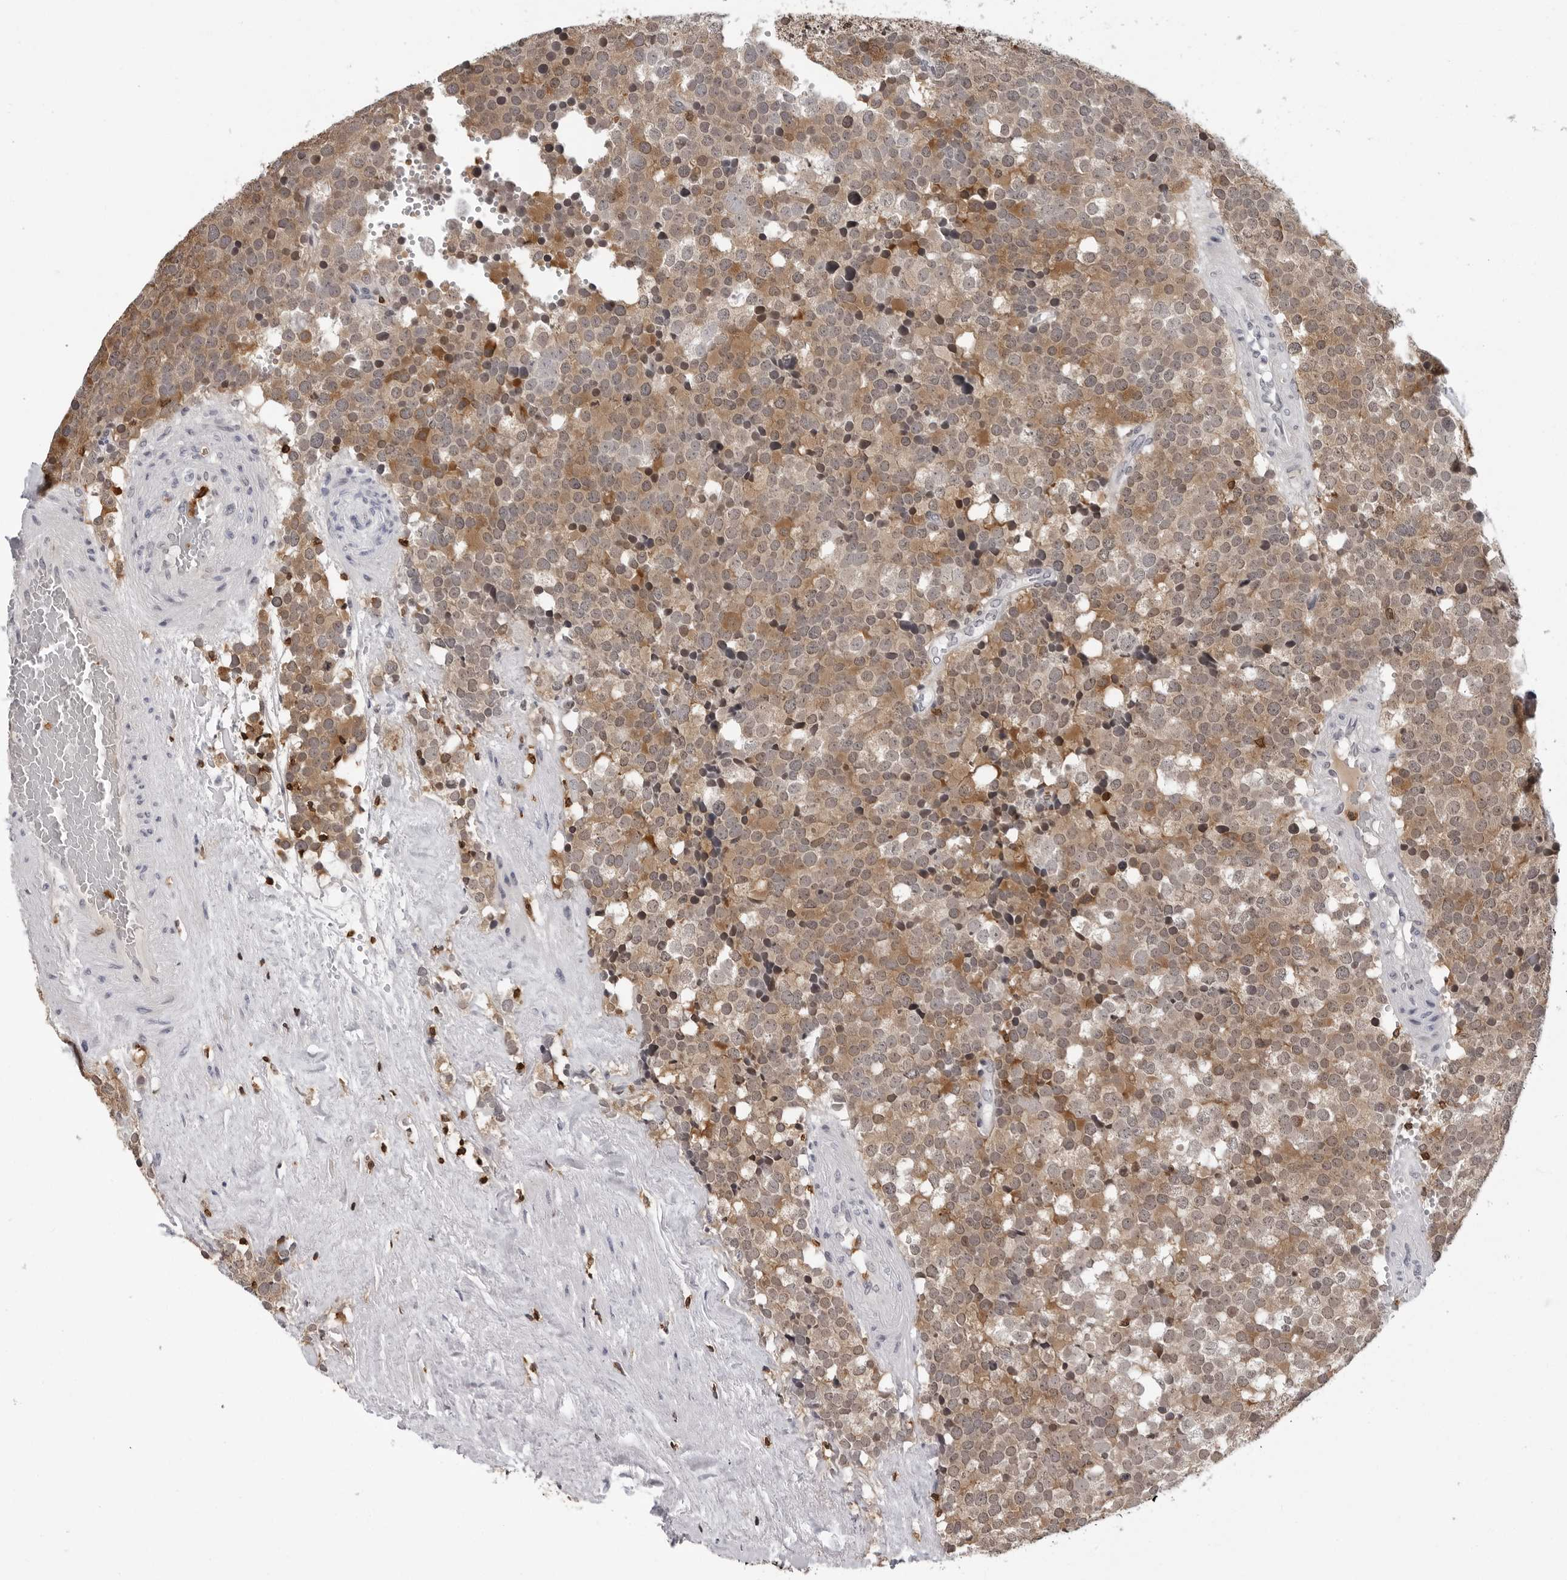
{"staining": {"intensity": "moderate", "quantity": ">75%", "location": "cytoplasmic/membranous"}, "tissue": "testis cancer", "cell_type": "Tumor cells", "image_type": "cancer", "snomed": [{"axis": "morphology", "description": "Seminoma, NOS"}, {"axis": "topography", "description": "Testis"}], "caption": "Tumor cells show medium levels of moderate cytoplasmic/membranous positivity in about >75% of cells in seminoma (testis).", "gene": "HSPH1", "patient": {"sex": "male", "age": 71}}